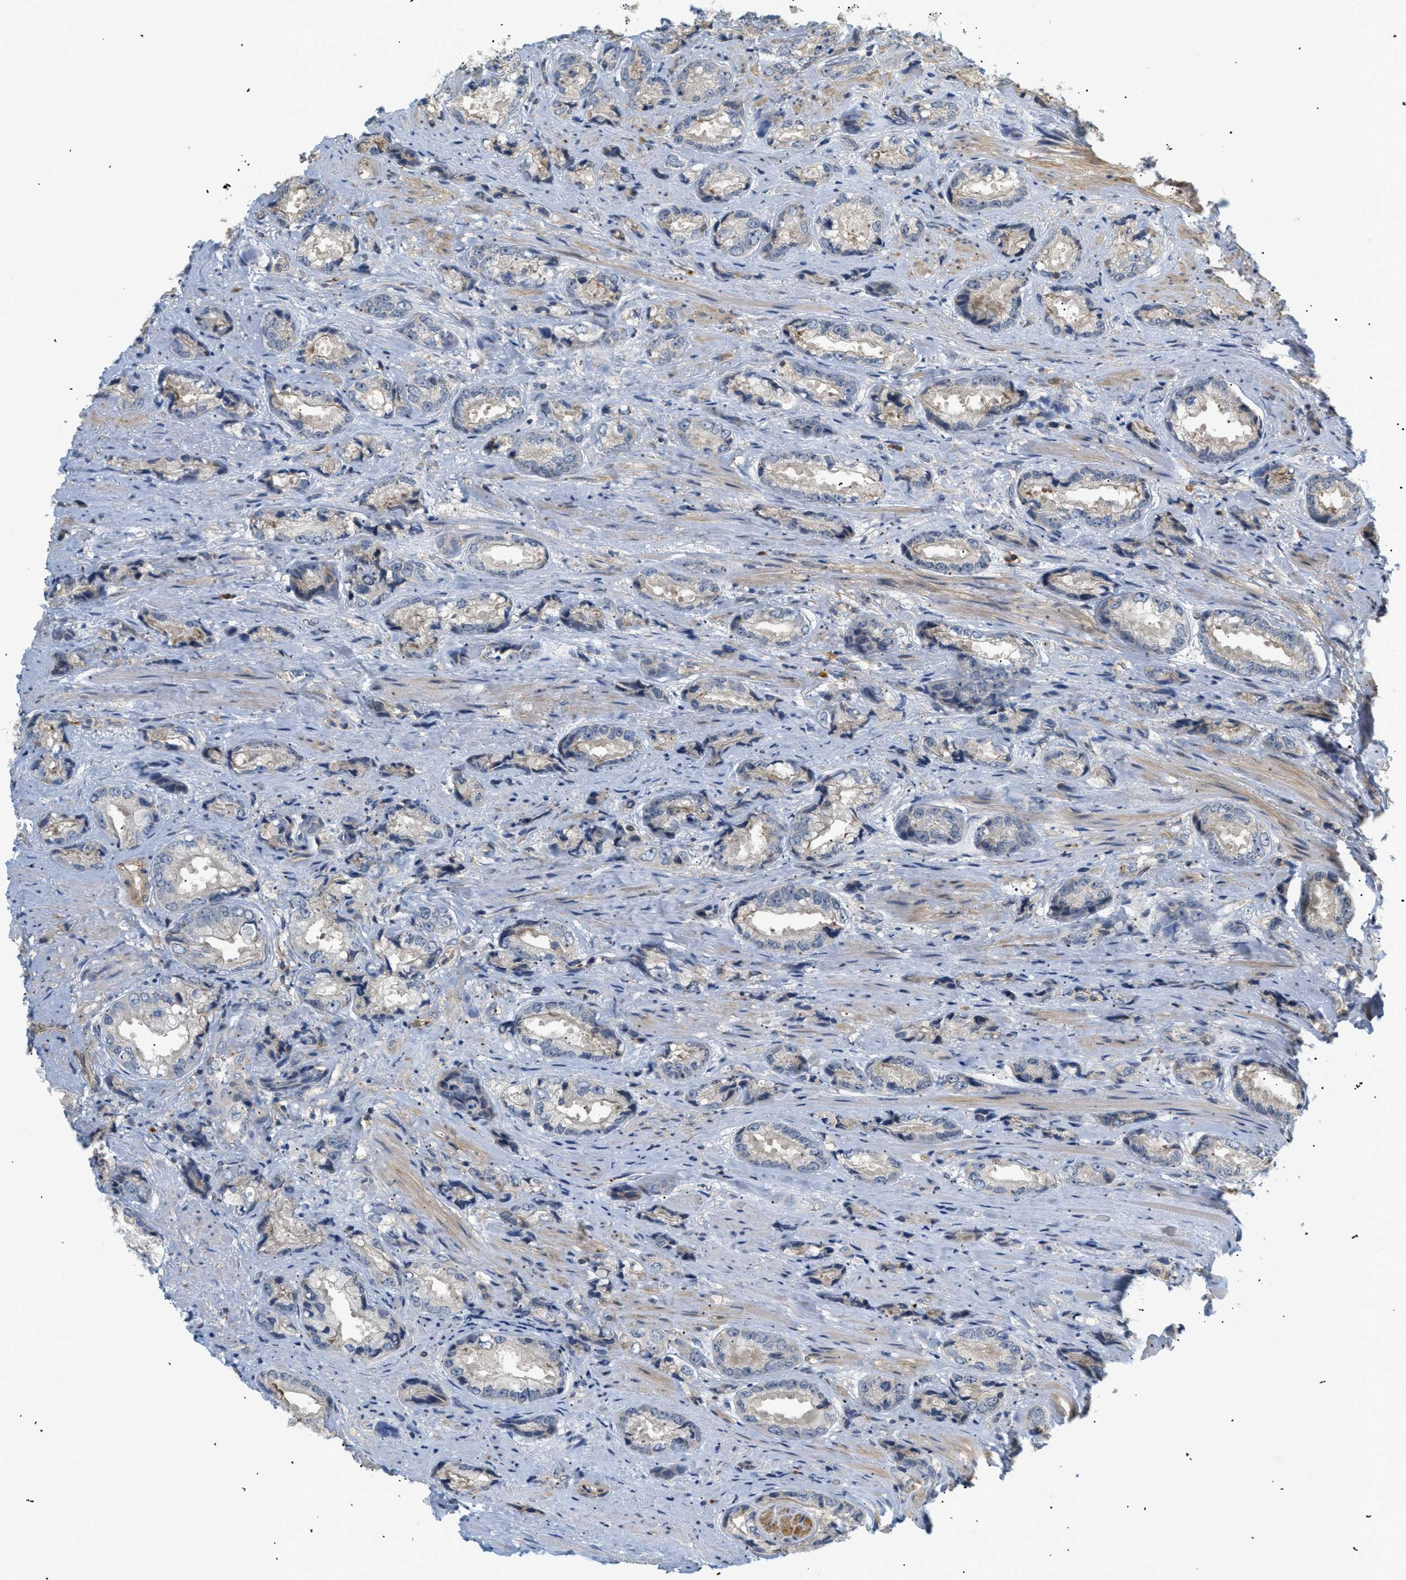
{"staining": {"intensity": "negative", "quantity": "none", "location": "none"}, "tissue": "prostate cancer", "cell_type": "Tumor cells", "image_type": "cancer", "snomed": [{"axis": "morphology", "description": "Adenocarcinoma, High grade"}, {"axis": "topography", "description": "Prostate"}], "caption": "Immunohistochemistry (IHC) of human high-grade adenocarcinoma (prostate) exhibits no staining in tumor cells.", "gene": "CORO2B", "patient": {"sex": "male", "age": 61}}